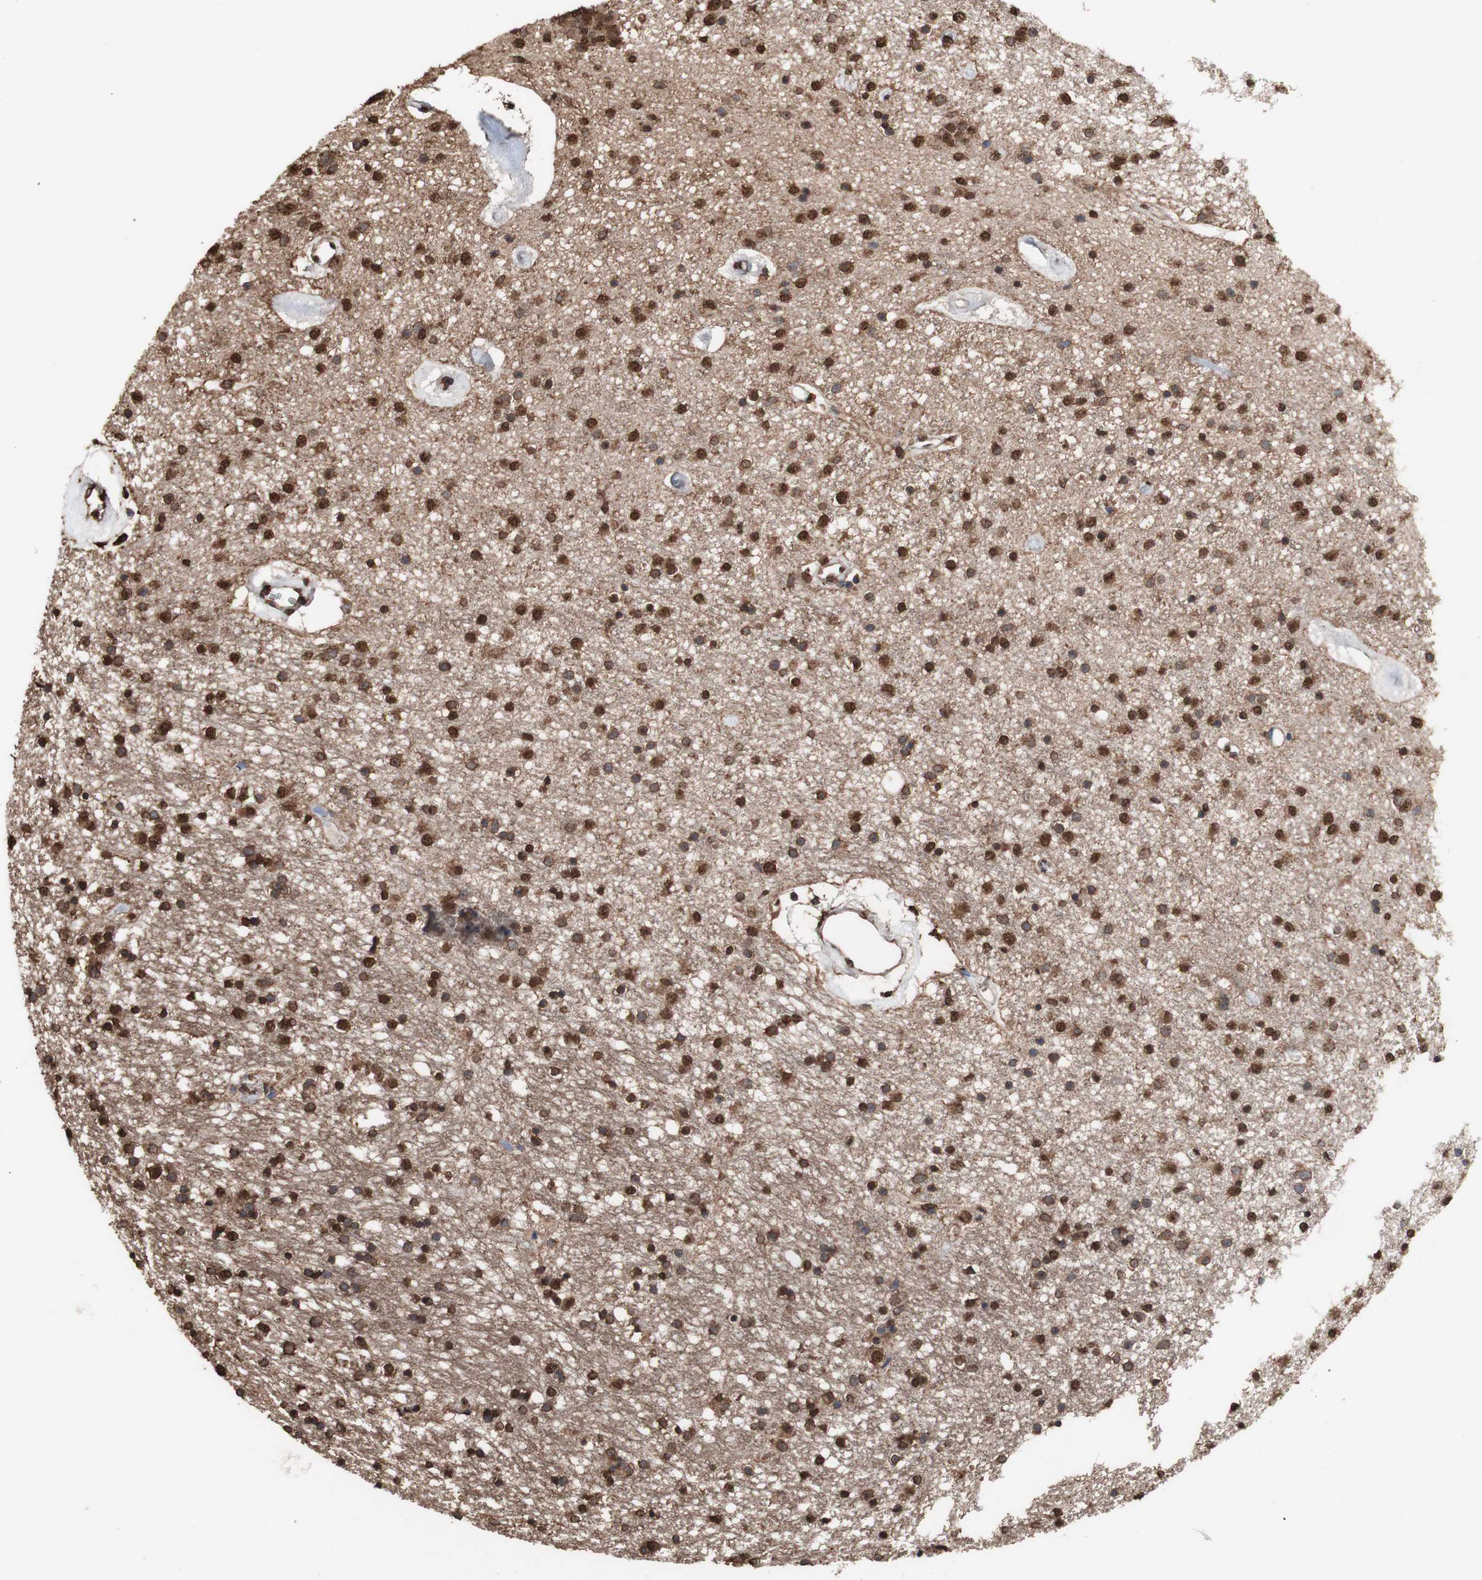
{"staining": {"intensity": "strong", "quantity": ">75%", "location": "cytoplasmic/membranous,nuclear"}, "tissue": "caudate", "cell_type": "Glial cells", "image_type": "normal", "snomed": [{"axis": "morphology", "description": "Normal tissue, NOS"}, {"axis": "topography", "description": "Lateral ventricle wall"}], "caption": "Brown immunohistochemical staining in normal human caudate shows strong cytoplasmic/membranous,nuclear expression in approximately >75% of glial cells.", "gene": "PIDD1", "patient": {"sex": "female", "age": 54}}